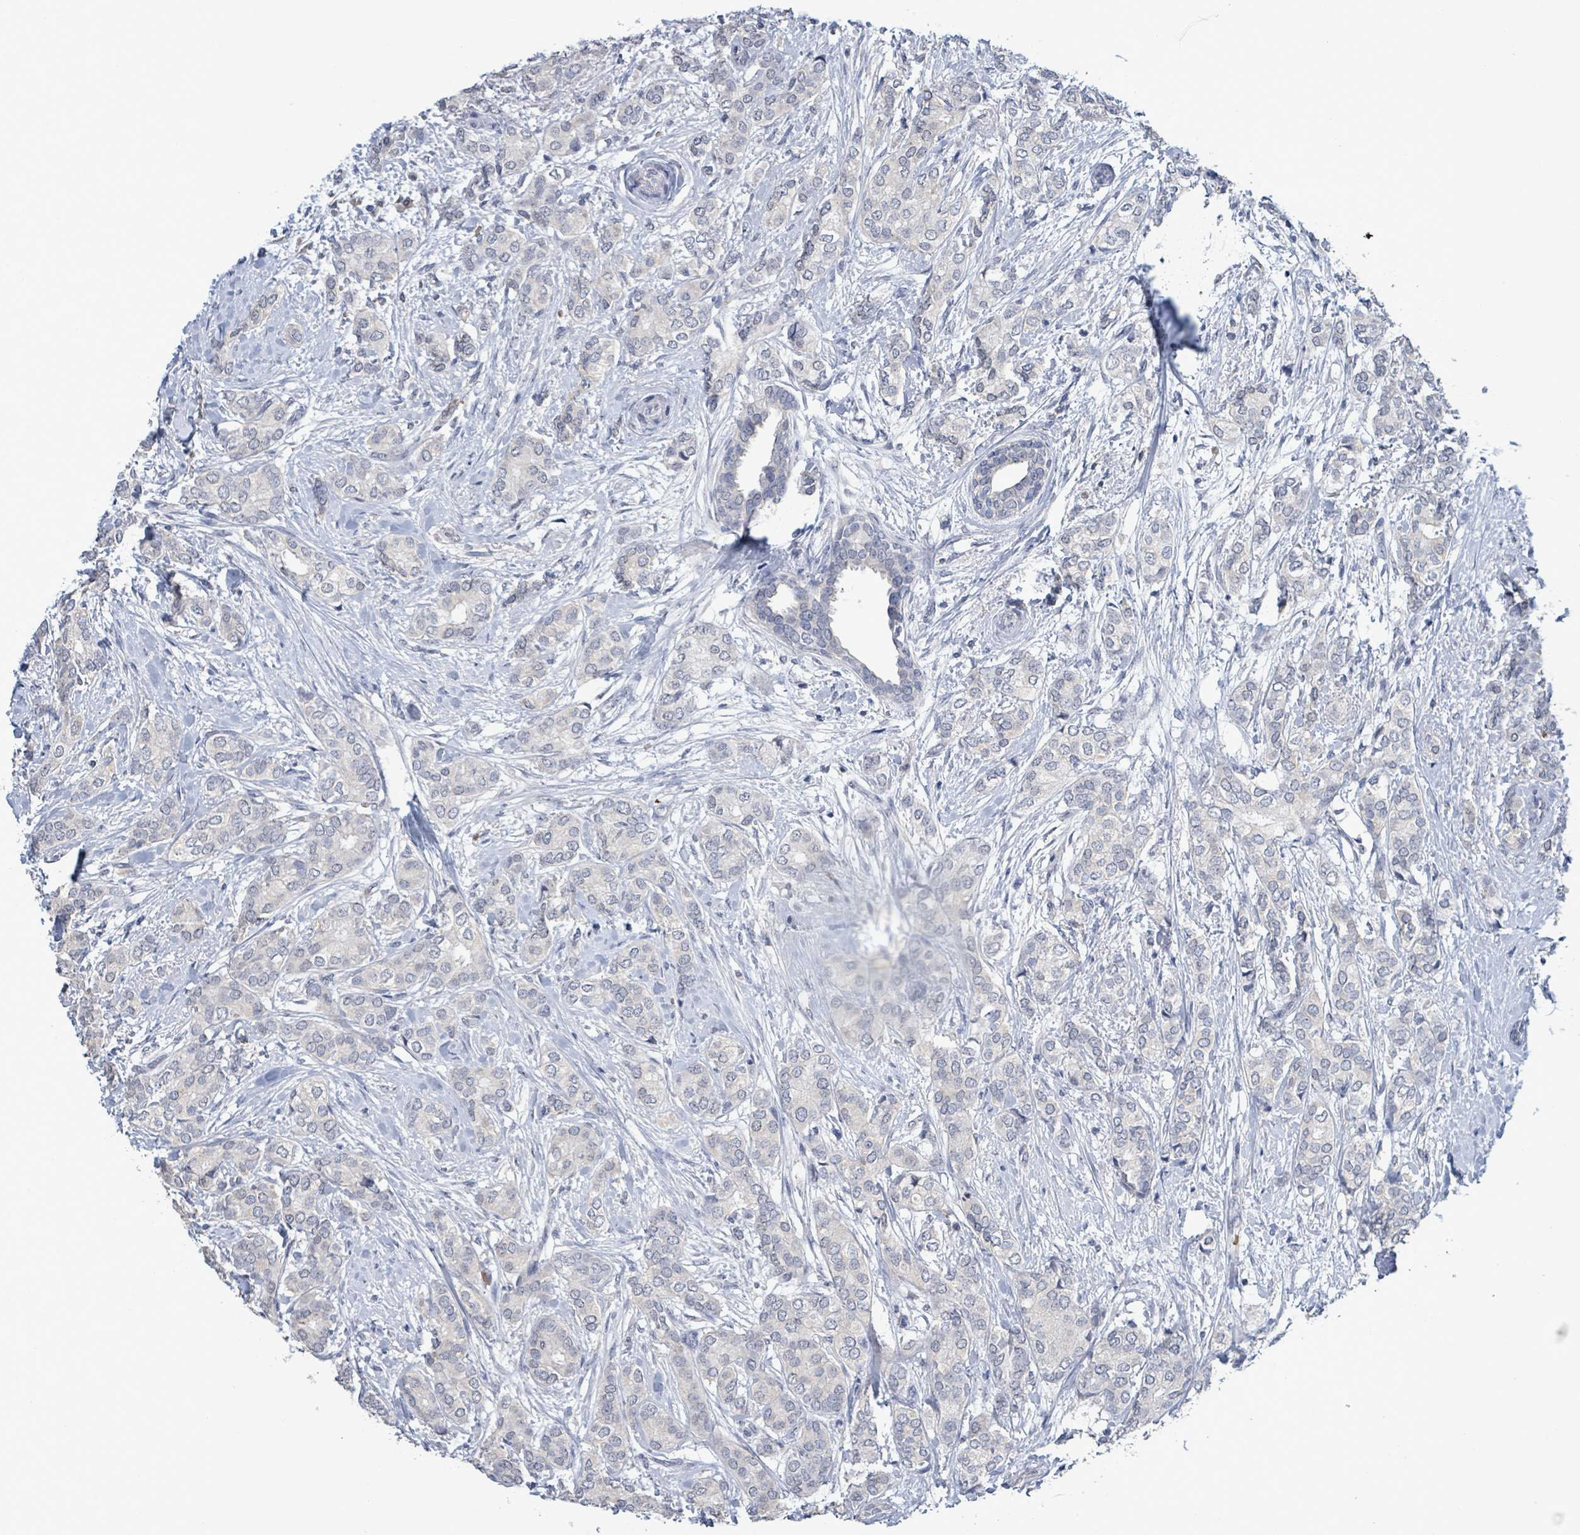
{"staining": {"intensity": "negative", "quantity": "none", "location": "none"}, "tissue": "breast cancer", "cell_type": "Tumor cells", "image_type": "cancer", "snomed": [{"axis": "morphology", "description": "Duct carcinoma"}, {"axis": "topography", "description": "Breast"}], "caption": "Immunohistochemistry of human breast infiltrating ductal carcinoma shows no positivity in tumor cells. Brightfield microscopy of IHC stained with DAB (3,3'-diaminobenzidine) (brown) and hematoxylin (blue), captured at high magnification.", "gene": "SEBOX", "patient": {"sex": "female", "age": 73}}